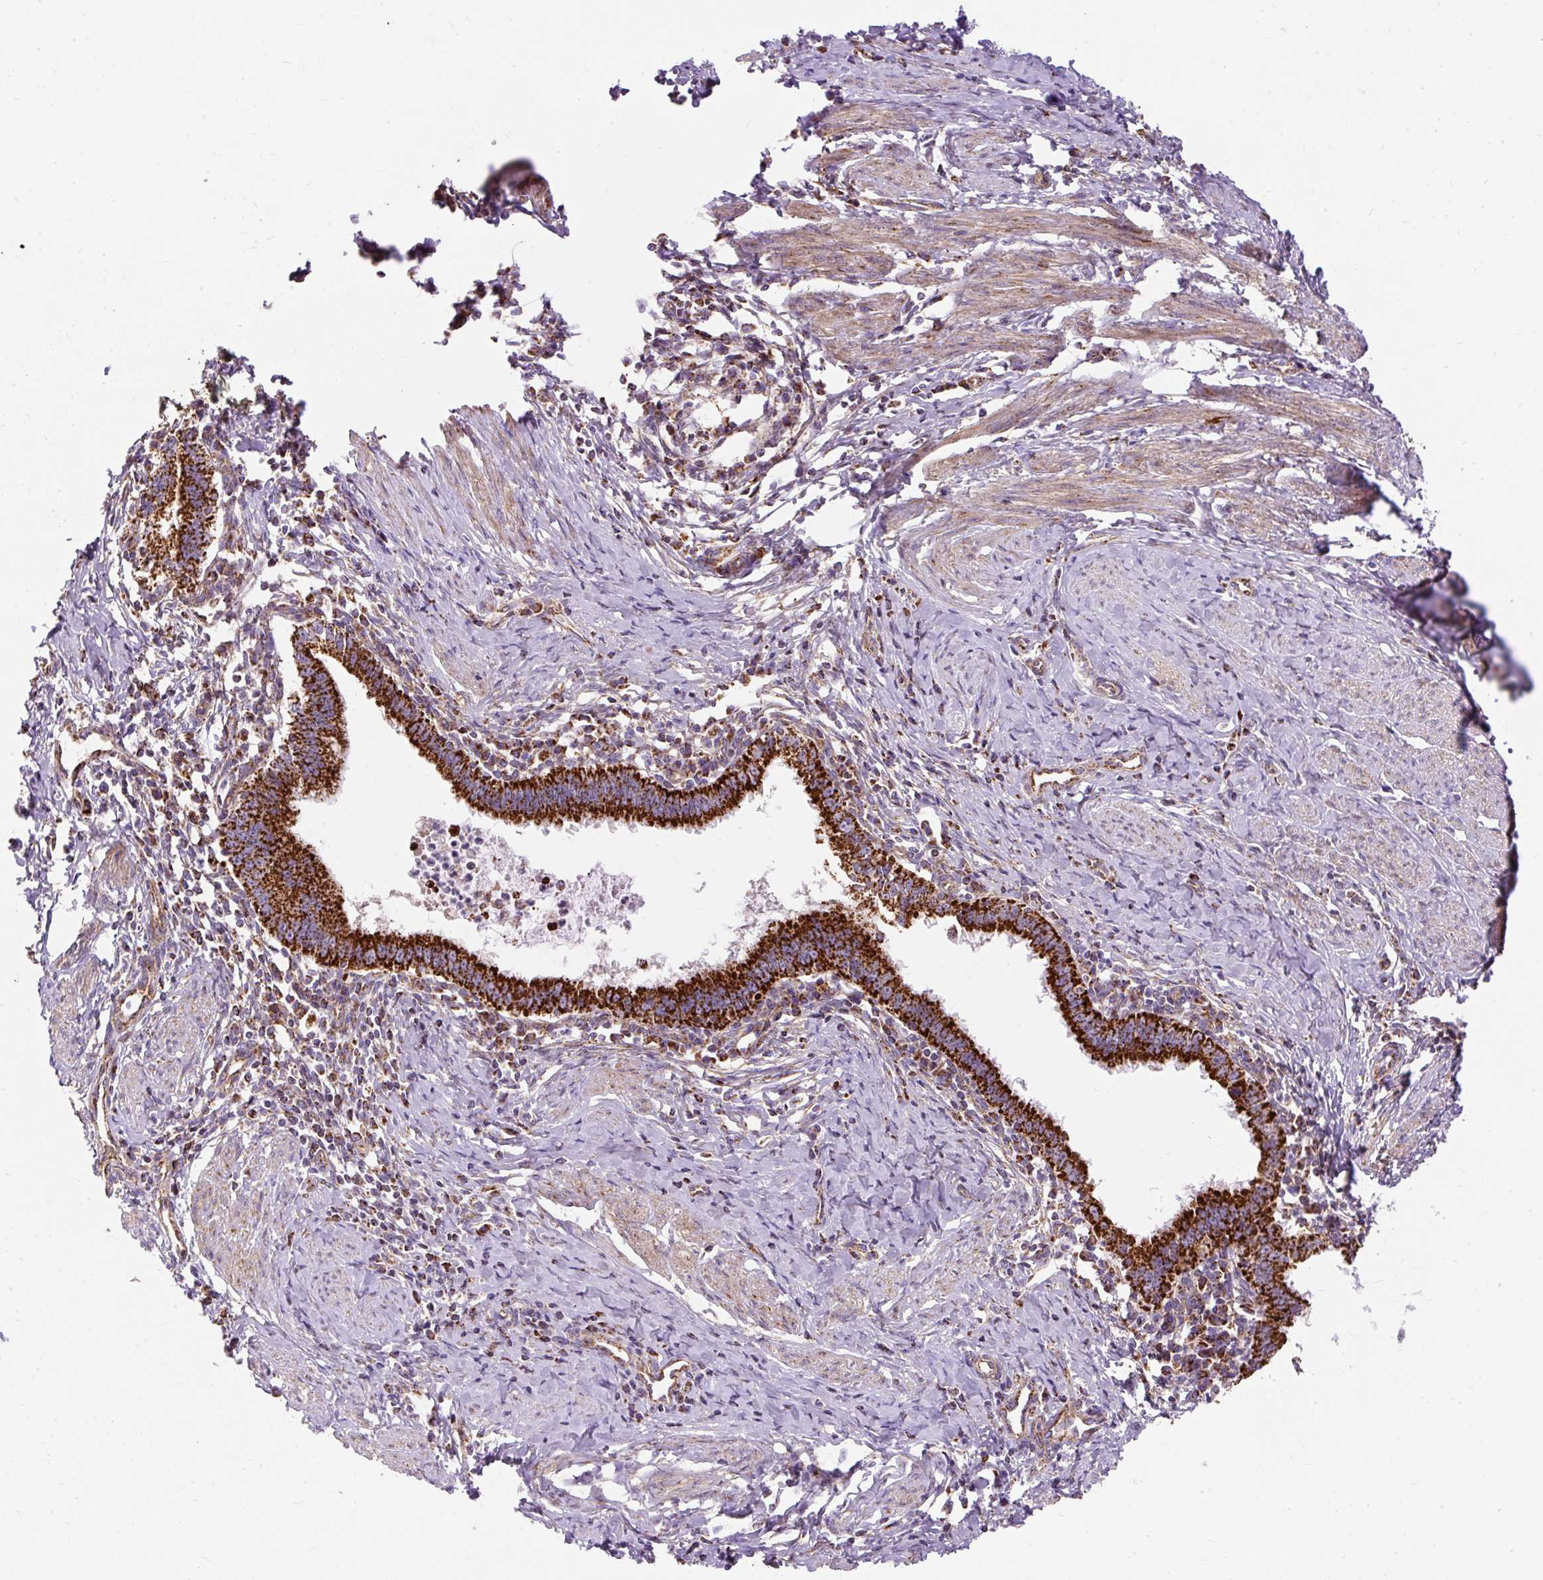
{"staining": {"intensity": "strong", "quantity": ">75%", "location": "cytoplasmic/membranous"}, "tissue": "cervical cancer", "cell_type": "Tumor cells", "image_type": "cancer", "snomed": [{"axis": "morphology", "description": "Adenocarcinoma, NOS"}, {"axis": "topography", "description": "Cervix"}], "caption": "Strong cytoplasmic/membranous positivity for a protein is present in approximately >75% of tumor cells of cervical cancer (adenocarcinoma) using IHC.", "gene": "CEP290", "patient": {"sex": "female", "age": 36}}